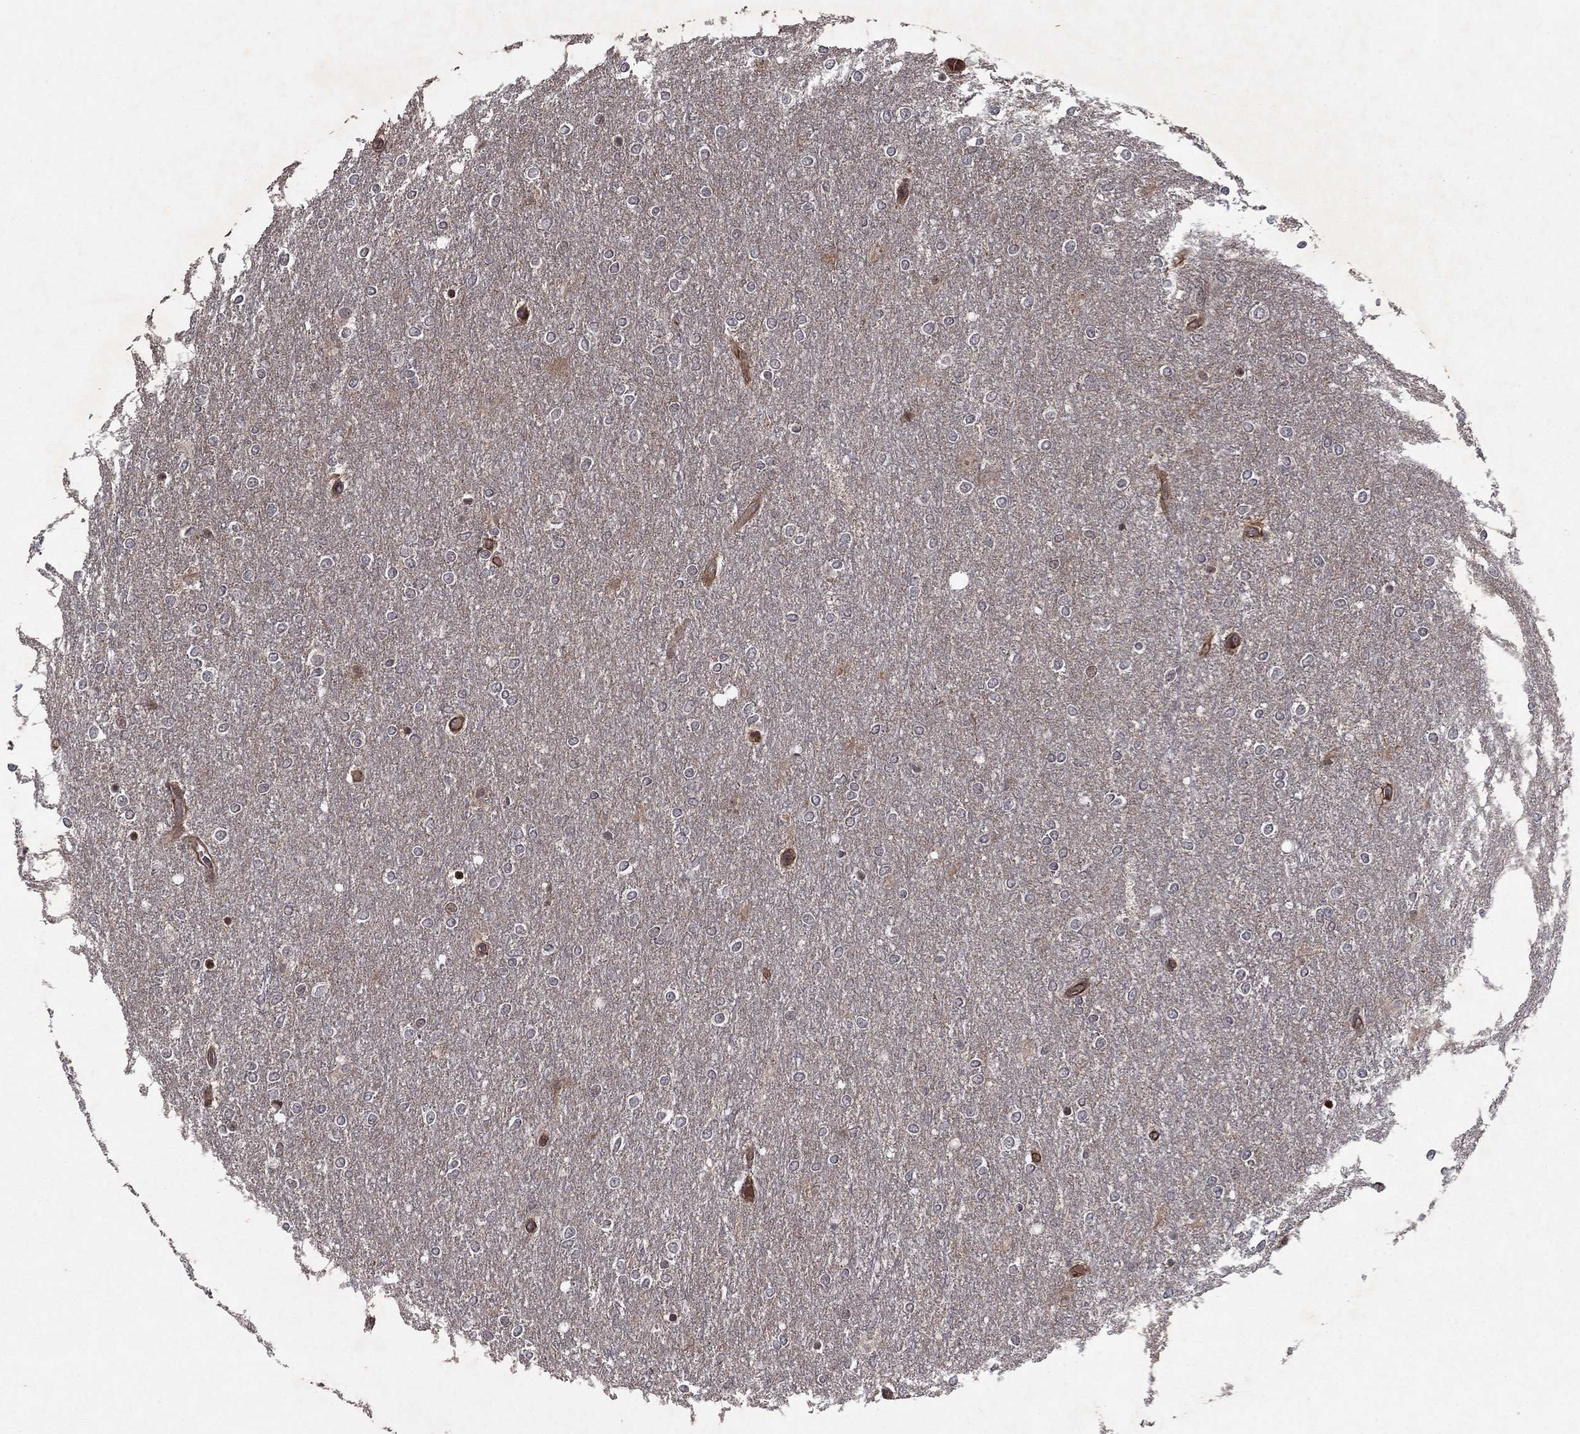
{"staining": {"intensity": "negative", "quantity": "none", "location": "none"}, "tissue": "glioma", "cell_type": "Tumor cells", "image_type": "cancer", "snomed": [{"axis": "morphology", "description": "Glioma, malignant, High grade"}, {"axis": "topography", "description": "Brain"}], "caption": "This is a micrograph of IHC staining of glioma, which shows no expression in tumor cells.", "gene": "SORBS1", "patient": {"sex": "female", "age": 61}}